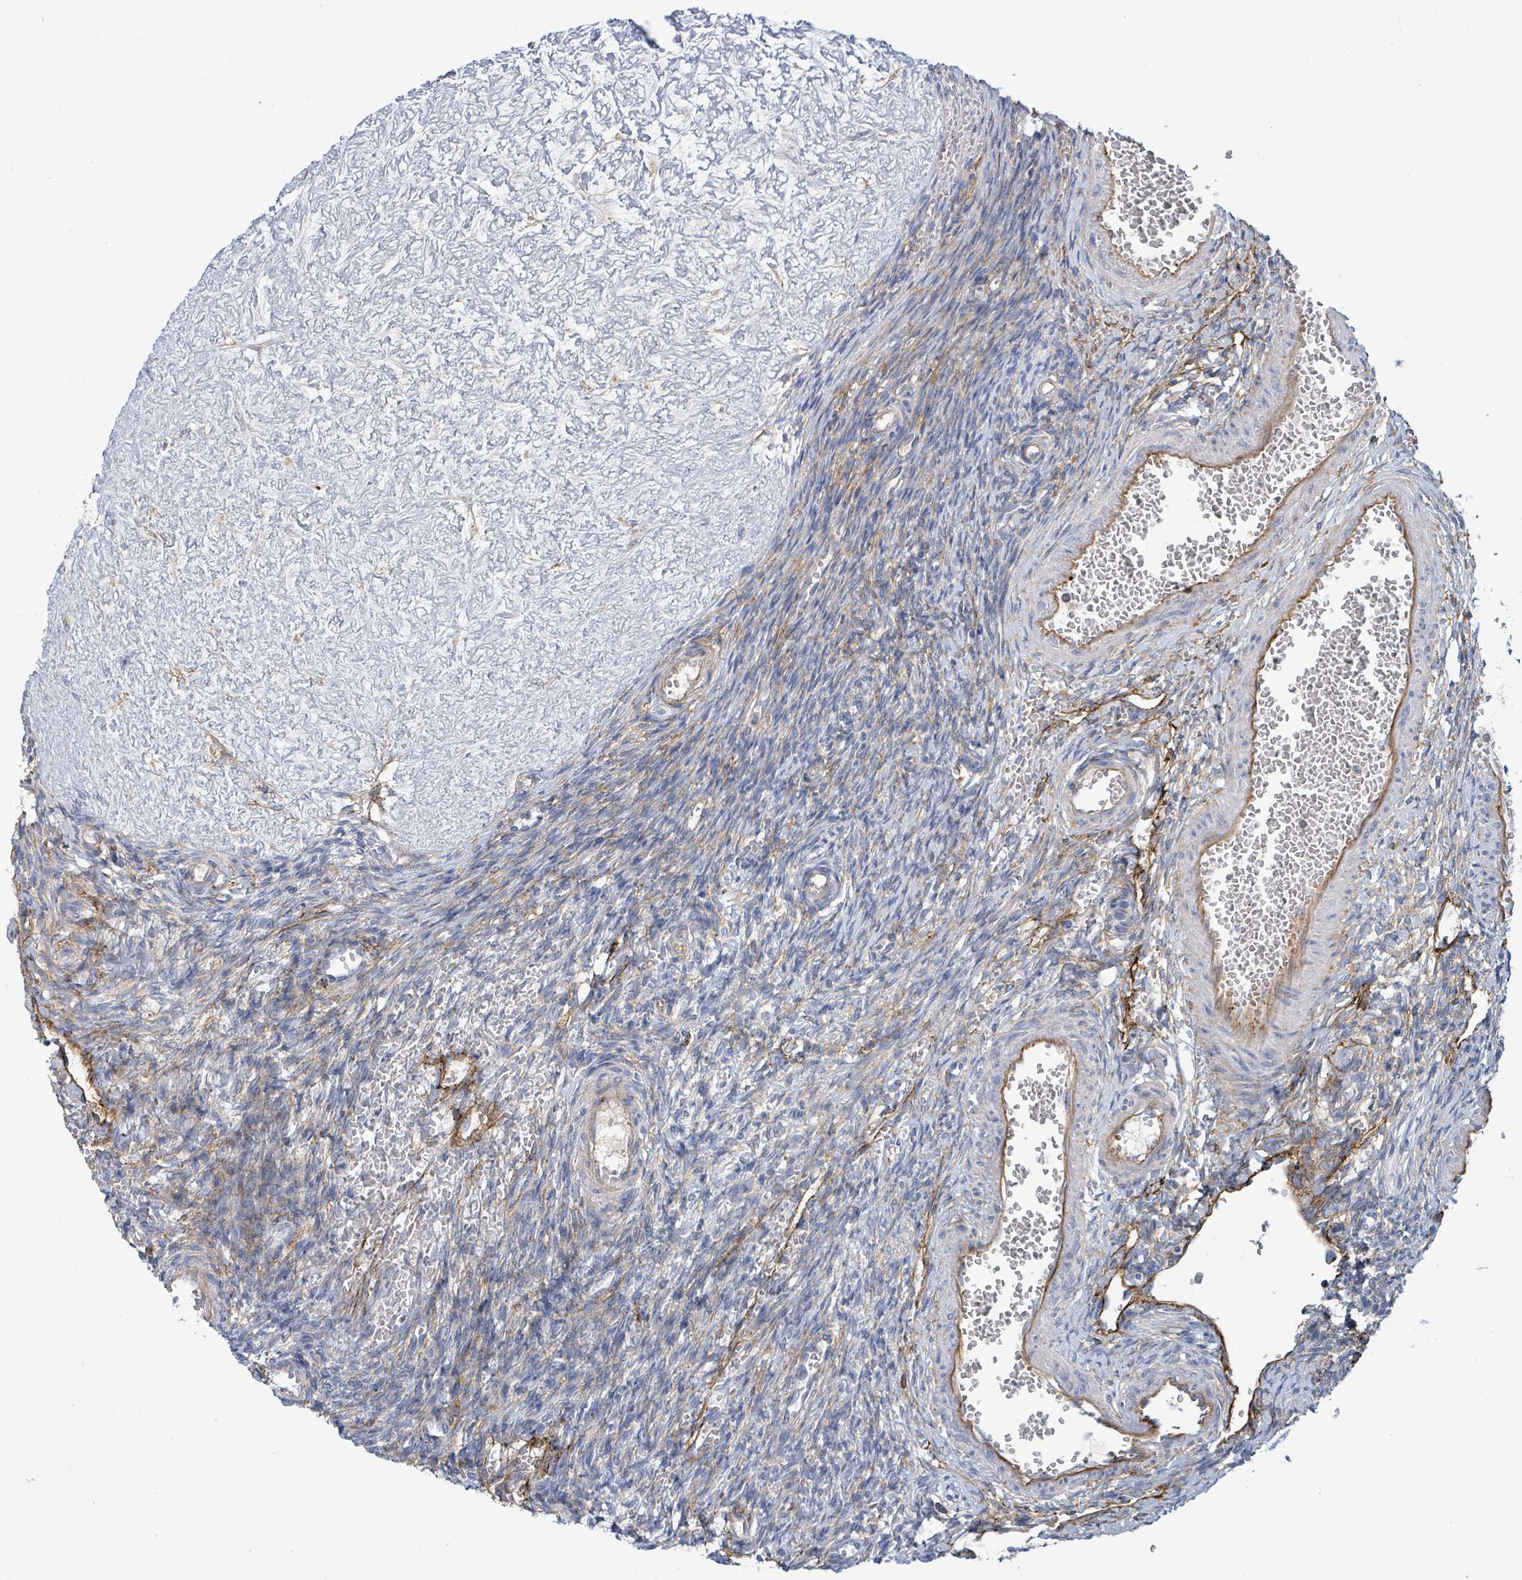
{"staining": {"intensity": "strong", "quantity": ">75%", "location": "cytoplasmic/membranous"}, "tissue": "ovary", "cell_type": "Follicle cells", "image_type": "normal", "snomed": [{"axis": "morphology", "description": "Normal tissue, NOS"}, {"axis": "topography", "description": "Ovary"}], "caption": "Immunohistochemistry micrograph of normal human ovary stained for a protein (brown), which demonstrates high levels of strong cytoplasmic/membranous positivity in approximately >75% of follicle cells.", "gene": "EGFL7", "patient": {"sex": "female", "age": 39}}